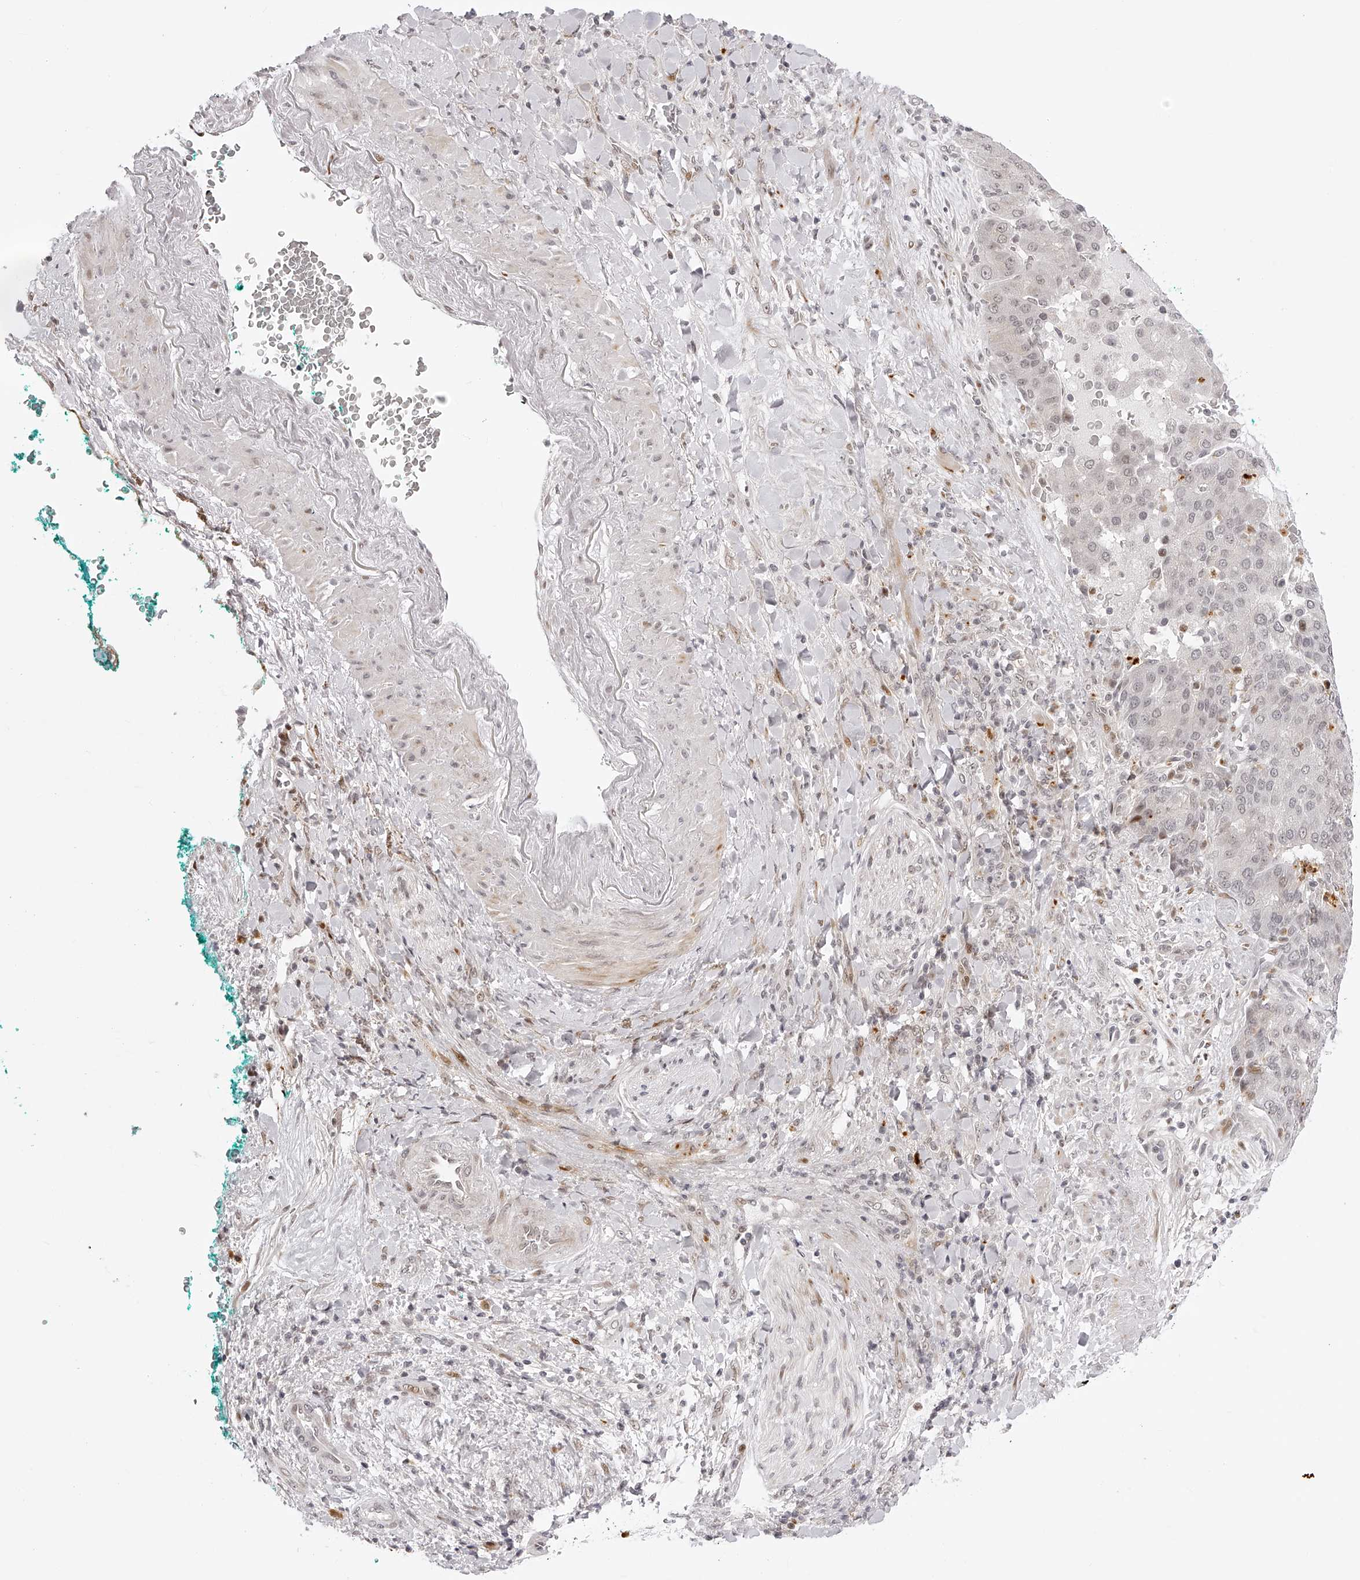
{"staining": {"intensity": "weak", "quantity": "<25%", "location": "nuclear"}, "tissue": "liver cancer", "cell_type": "Tumor cells", "image_type": "cancer", "snomed": [{"axis": "morphology", "description": "Carcinoma, Hepatocellular, NOS"}, {"axis": "topography", "description": "Liver"}], "caption": "This photomicrograph is of liver cancer stained with IHC to label a protein in brown with the nuclei are counter-stained blue. There is no expression in tumor cells. (Brightfield microscopy of DAB IHC at high magnification).", "gene": "PLEKHG1", "patient": {"sex": "male", "age": 65}}